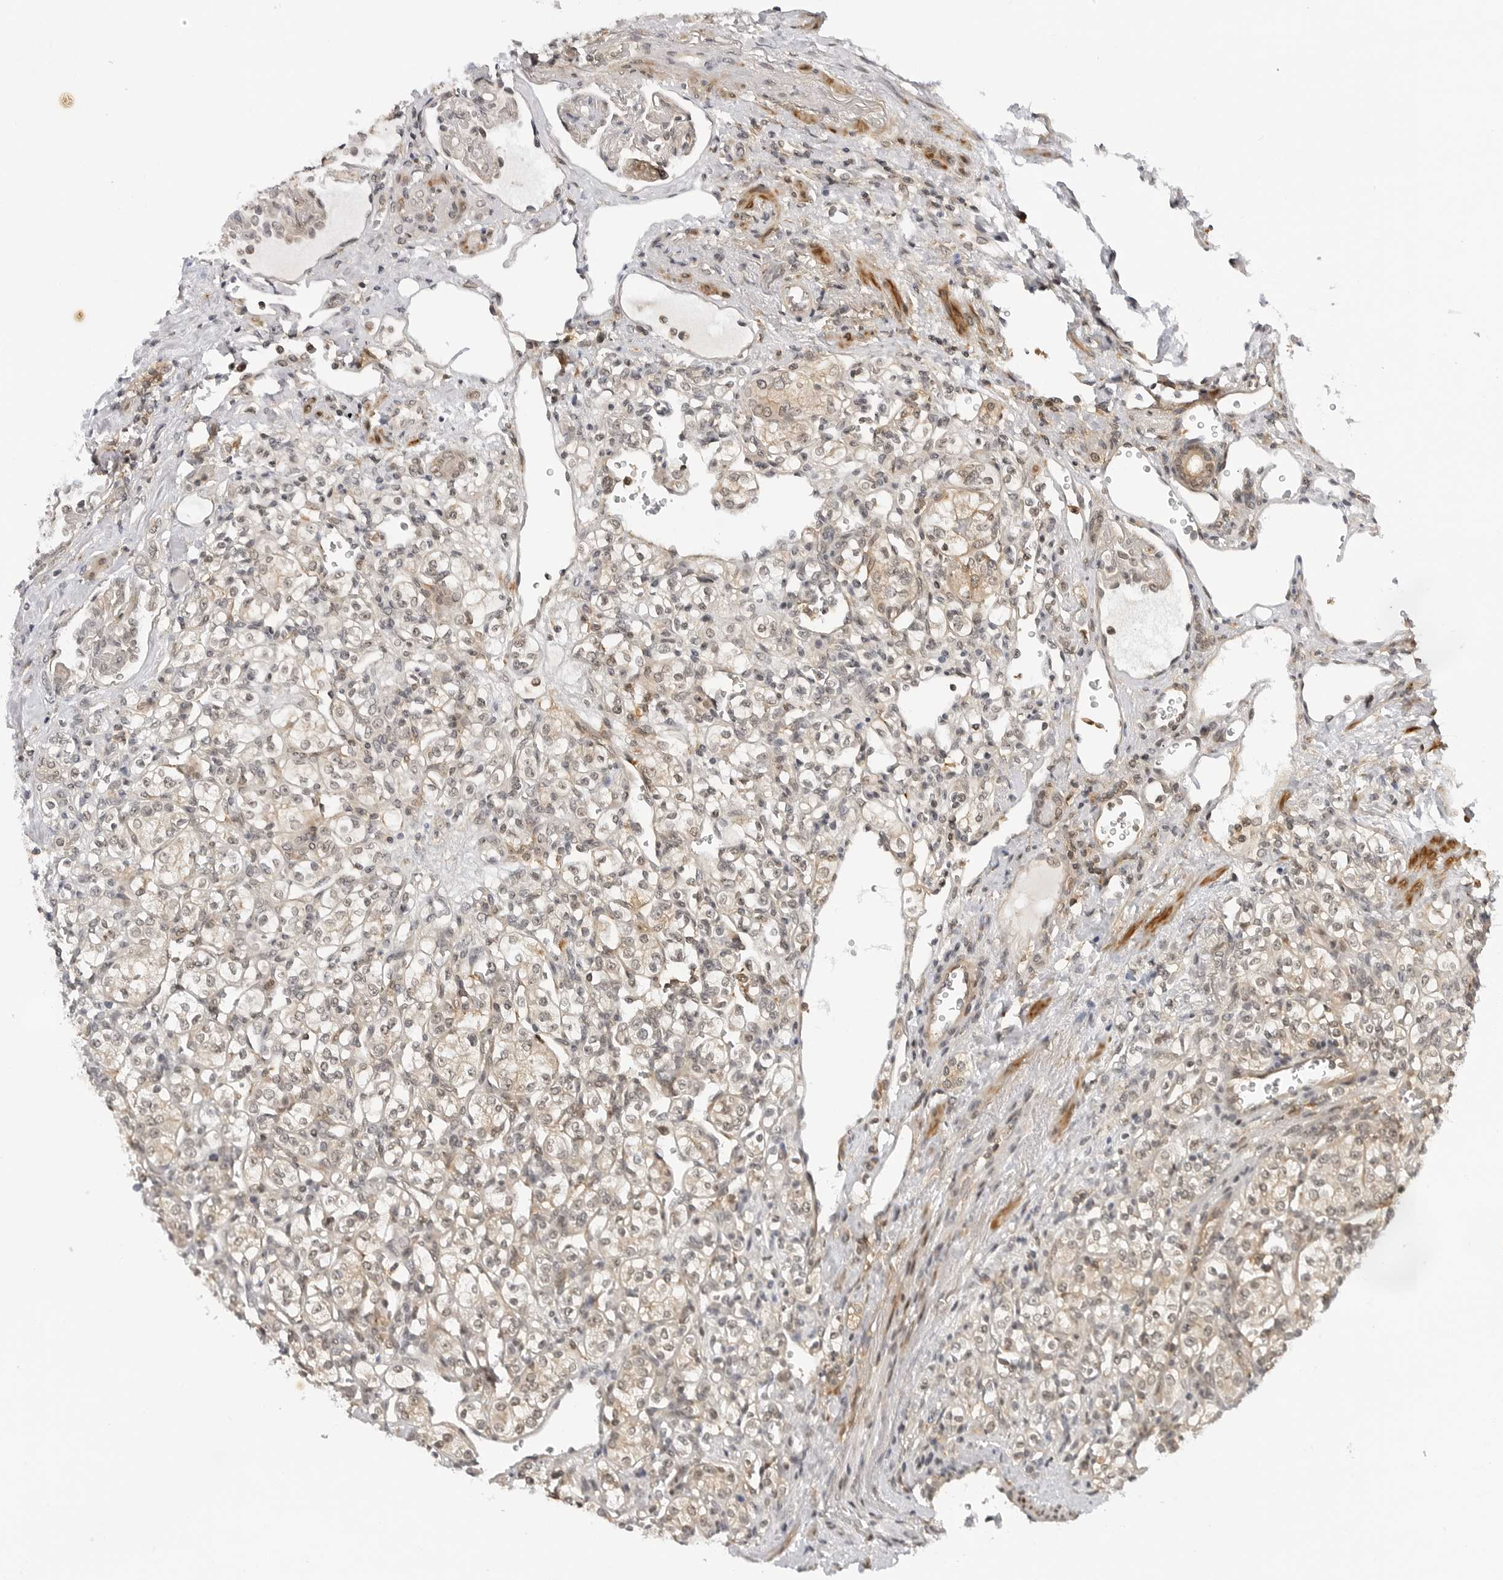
{"staining": {"intensity": "weak", "quantity": "25%-75%", "location": "cytoplasmic/membranous"}, "tissue": "renal cancer", "cell_type": "Tumor cells", "image_type": "cancer", "snomed": [{"axis": "morphology", "description": "Adenocarcinoma, NOS"}, {"axis": "topography", "description": "Kidney"}], "caption": "Weak cytoplasmic/membranous positivity for a protein is identified in about 25%-75% of tumor cells of adenocarcinoma (renal) using IHC.", "gene": "MAP2K5", "patient": {"sex": "male", "age": 77}}